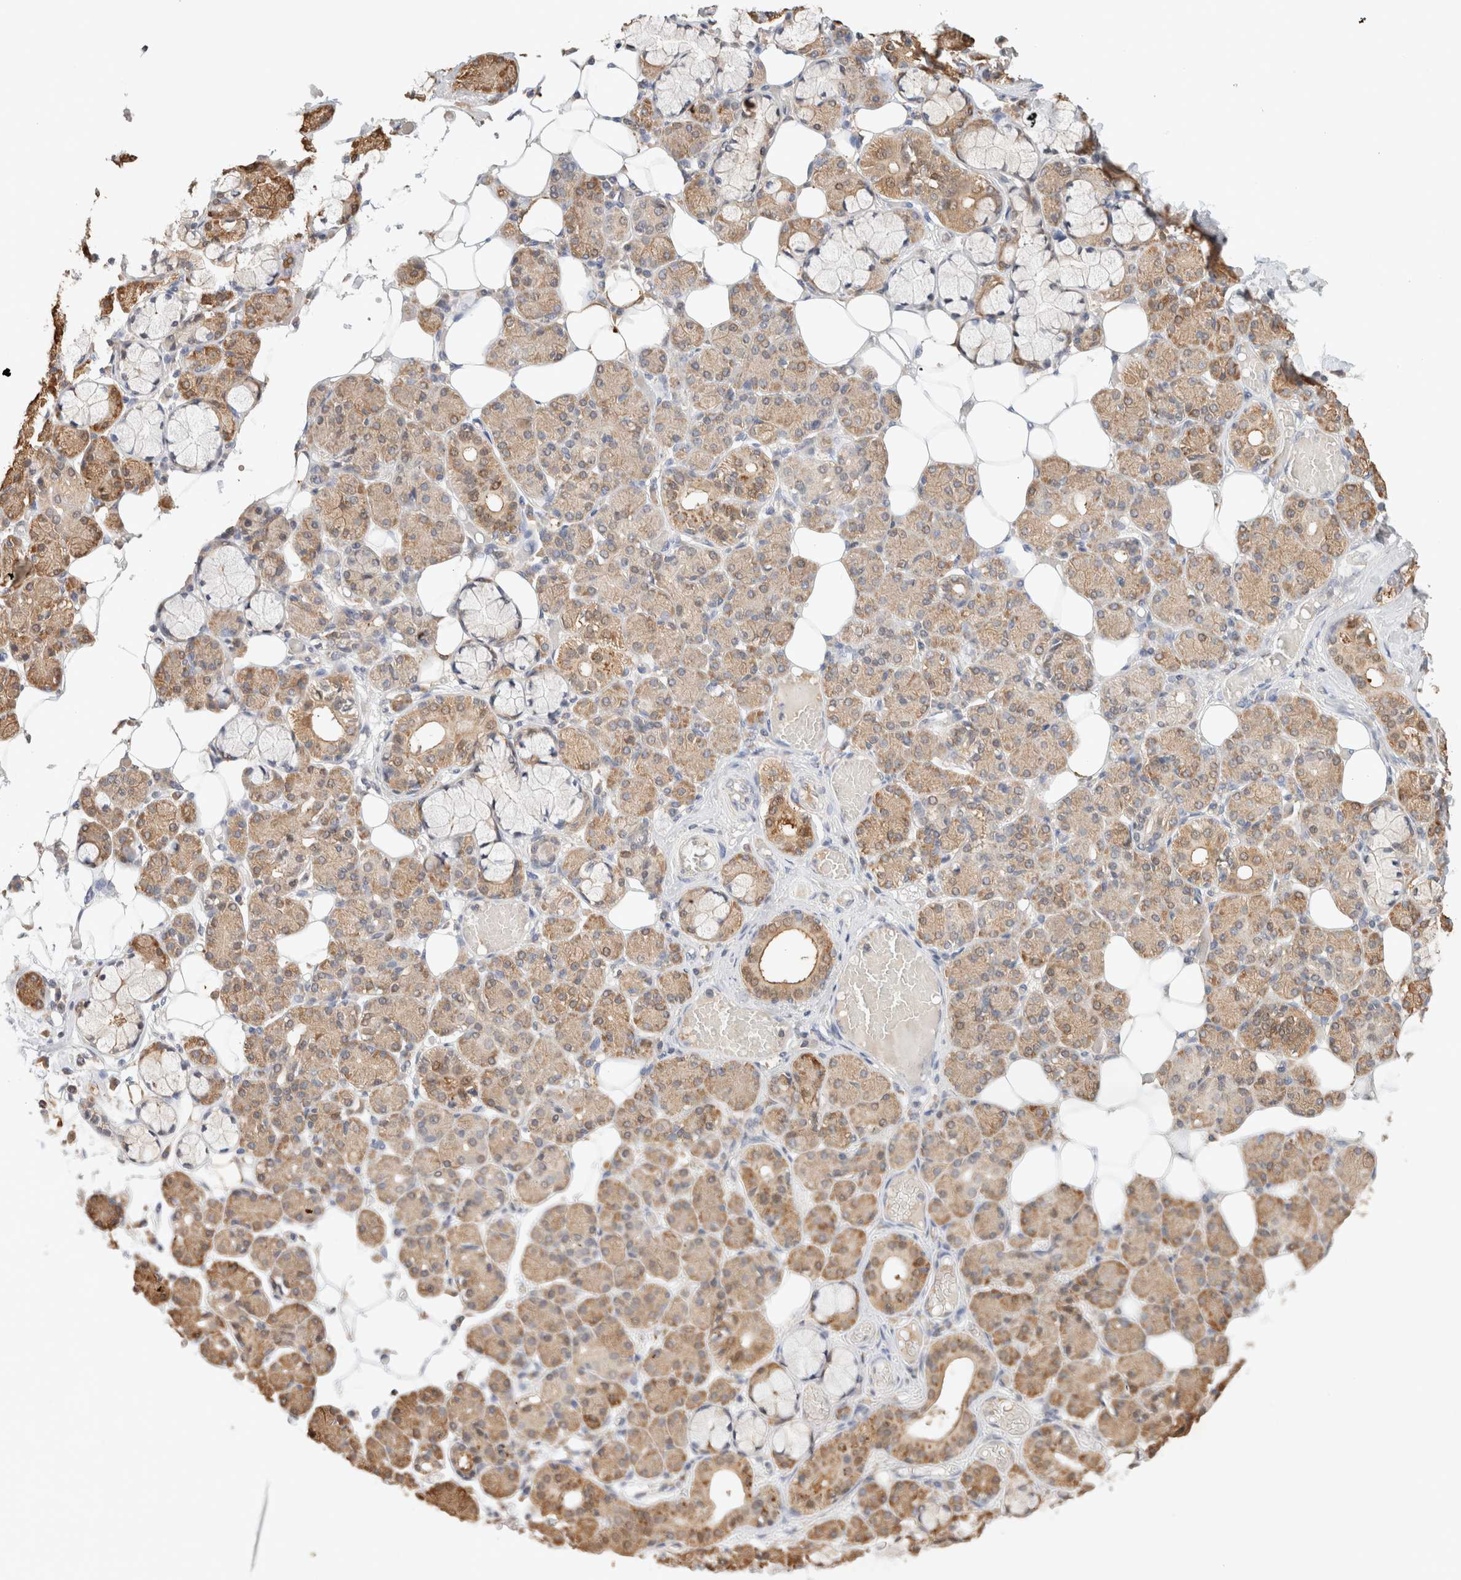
{"staining": {"intensity": "moderate", "quantity": ">75%", "location": "cytoplasmic/membranous,nuclear"}, "tissue": "salivary gland", "cell_type": "Glandular cells", "image_type": "normal", "snomed": [{"axis": "morphology", "description": "Normal tissue, NOS"}, {"axis": "topography", "description": "Salivary gland"}], "caption": "Salivary gland stained with immunohistochemistry reveals moderate cytoplasmic/membranous,nuclear staining in about >75% of glandular cells. (DAB (3,3'-diaminobenzidine) IHC with brightfield microscopy, high magnification).", "gene": "CA13", "patient": {"sex": "male", "age": 63}}